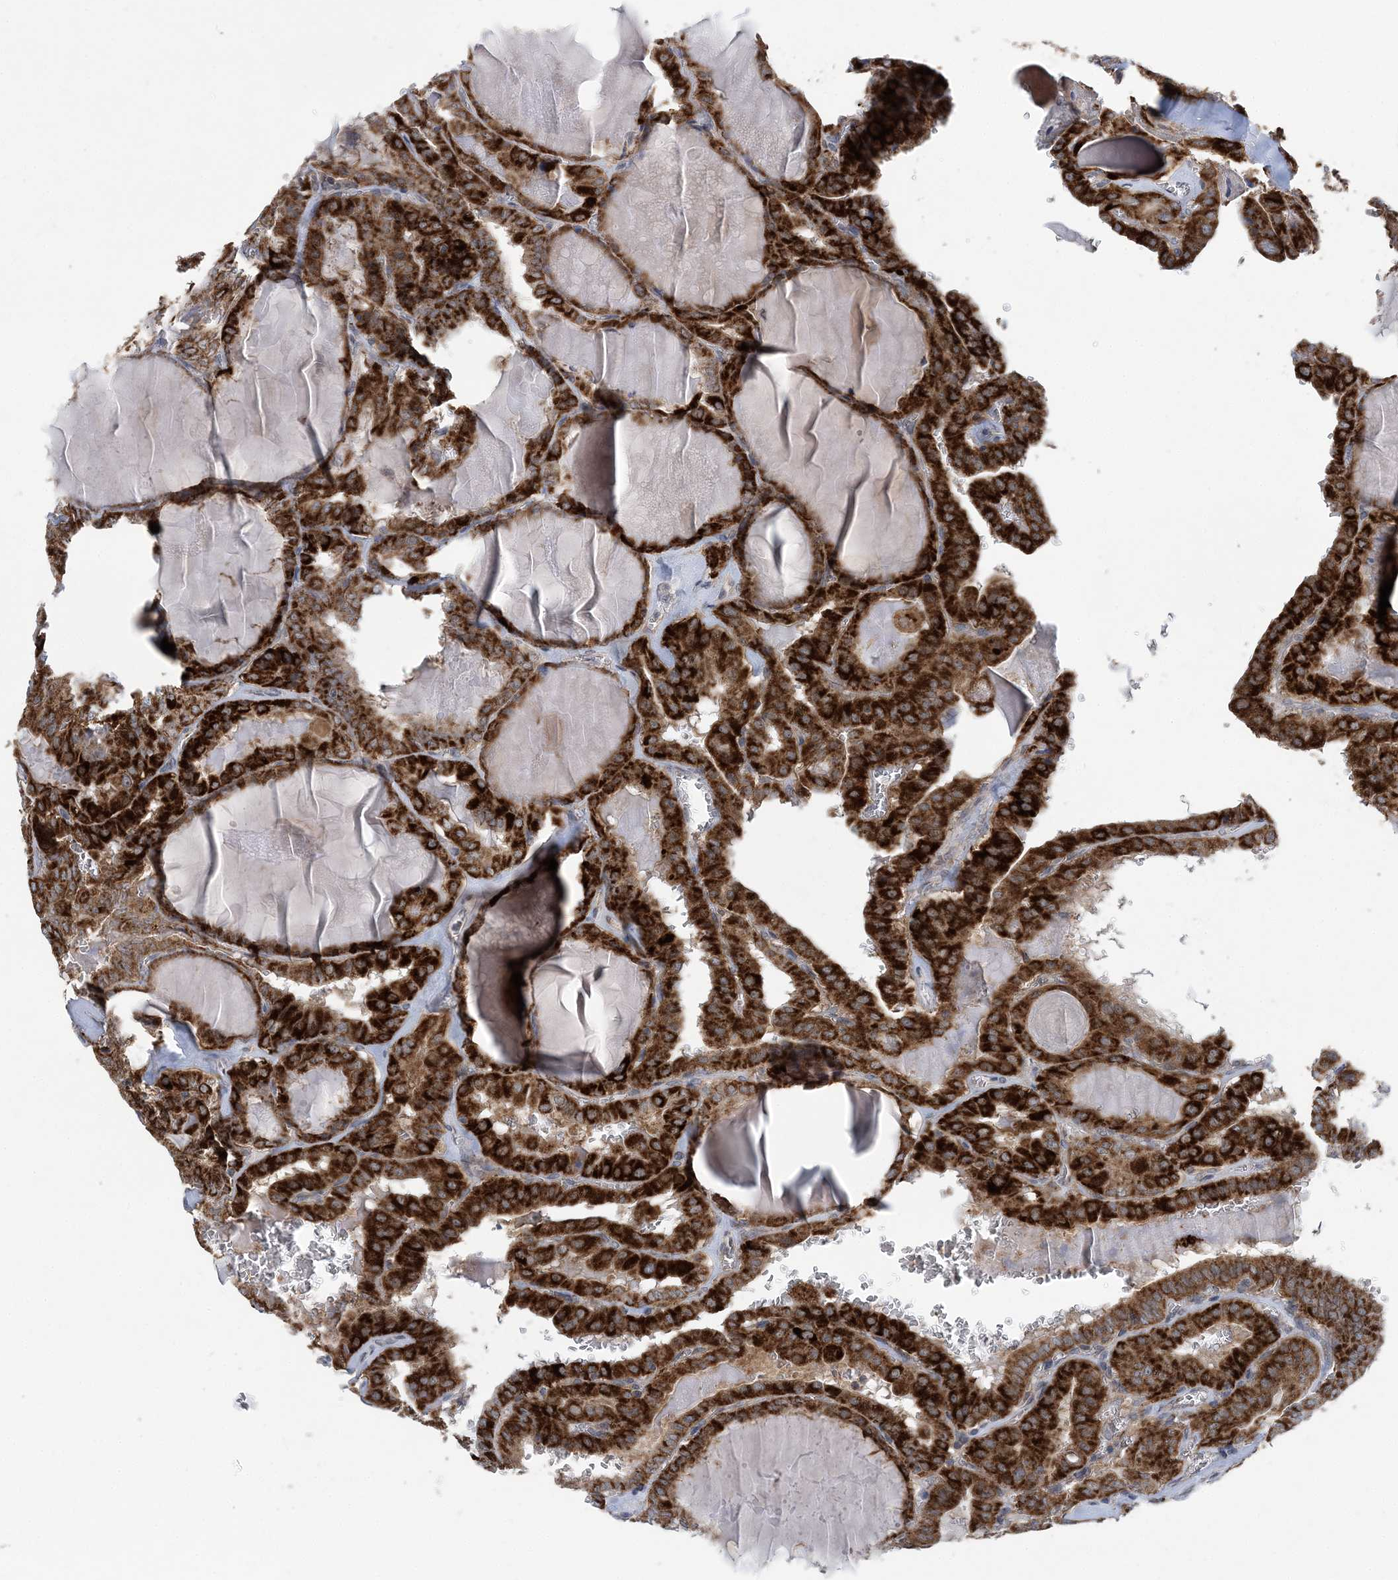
{"staining": {"intensity": "strong", "quantity": ">75%", "location": "cytoplasmic/membranous"}, "tissue": "thyroid cancer", "cell_type": "Tumor cells", "image_type": "cancer", "snomed": [{"axis": "morphology", "description": "Papillary adenocarcinoma, NOS"}, {"axis": "topography", "description": "Thyroid gland"}], "caption": "About >75% of tumor cells in thyroid cancer demonstrate strong cytoplasmic/membranous protein staining as visualized by brown immunohistochemical staining.", "gene": "COPE", "patient": {"sex": "male", "age": 52}}